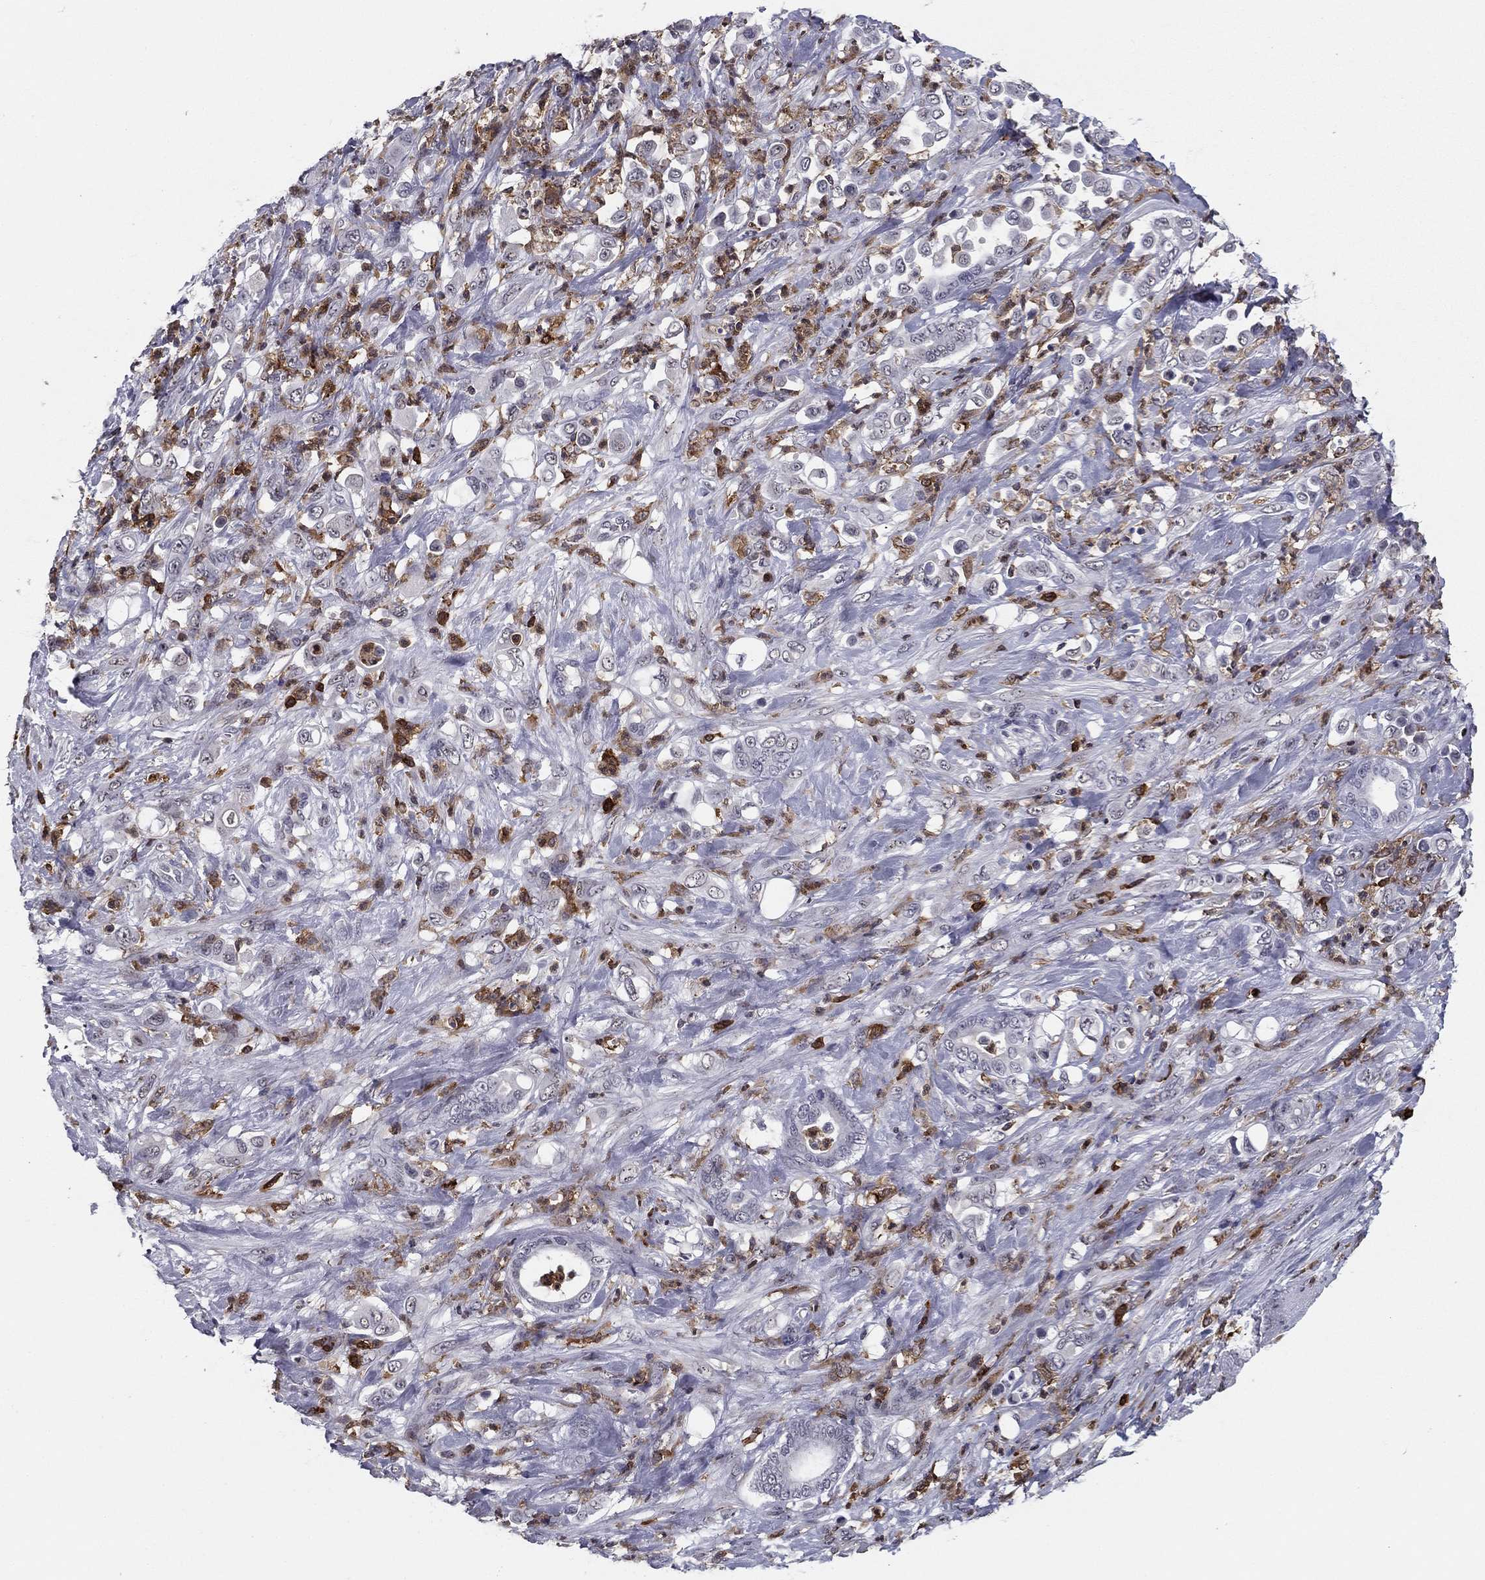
{"staining": {"intensity": "negative", "quantity": "none", "location": "none"}, "tissue": "stomach cancer", "cell_type": "Tumor cells", "image_type": "cancer", "snomed": [{"axis": "morphology", "description": "Adenocarcinoma, NOS"}, {"axis": "topography", "description": "Stomach"}], "caption": "IHC image of adenocarcinoma (stomach) stained for a protein (brown), which shows no staining in tumor cells.", "gene": "PLCB2", "patient": {"sex": "female", "age": 79}}